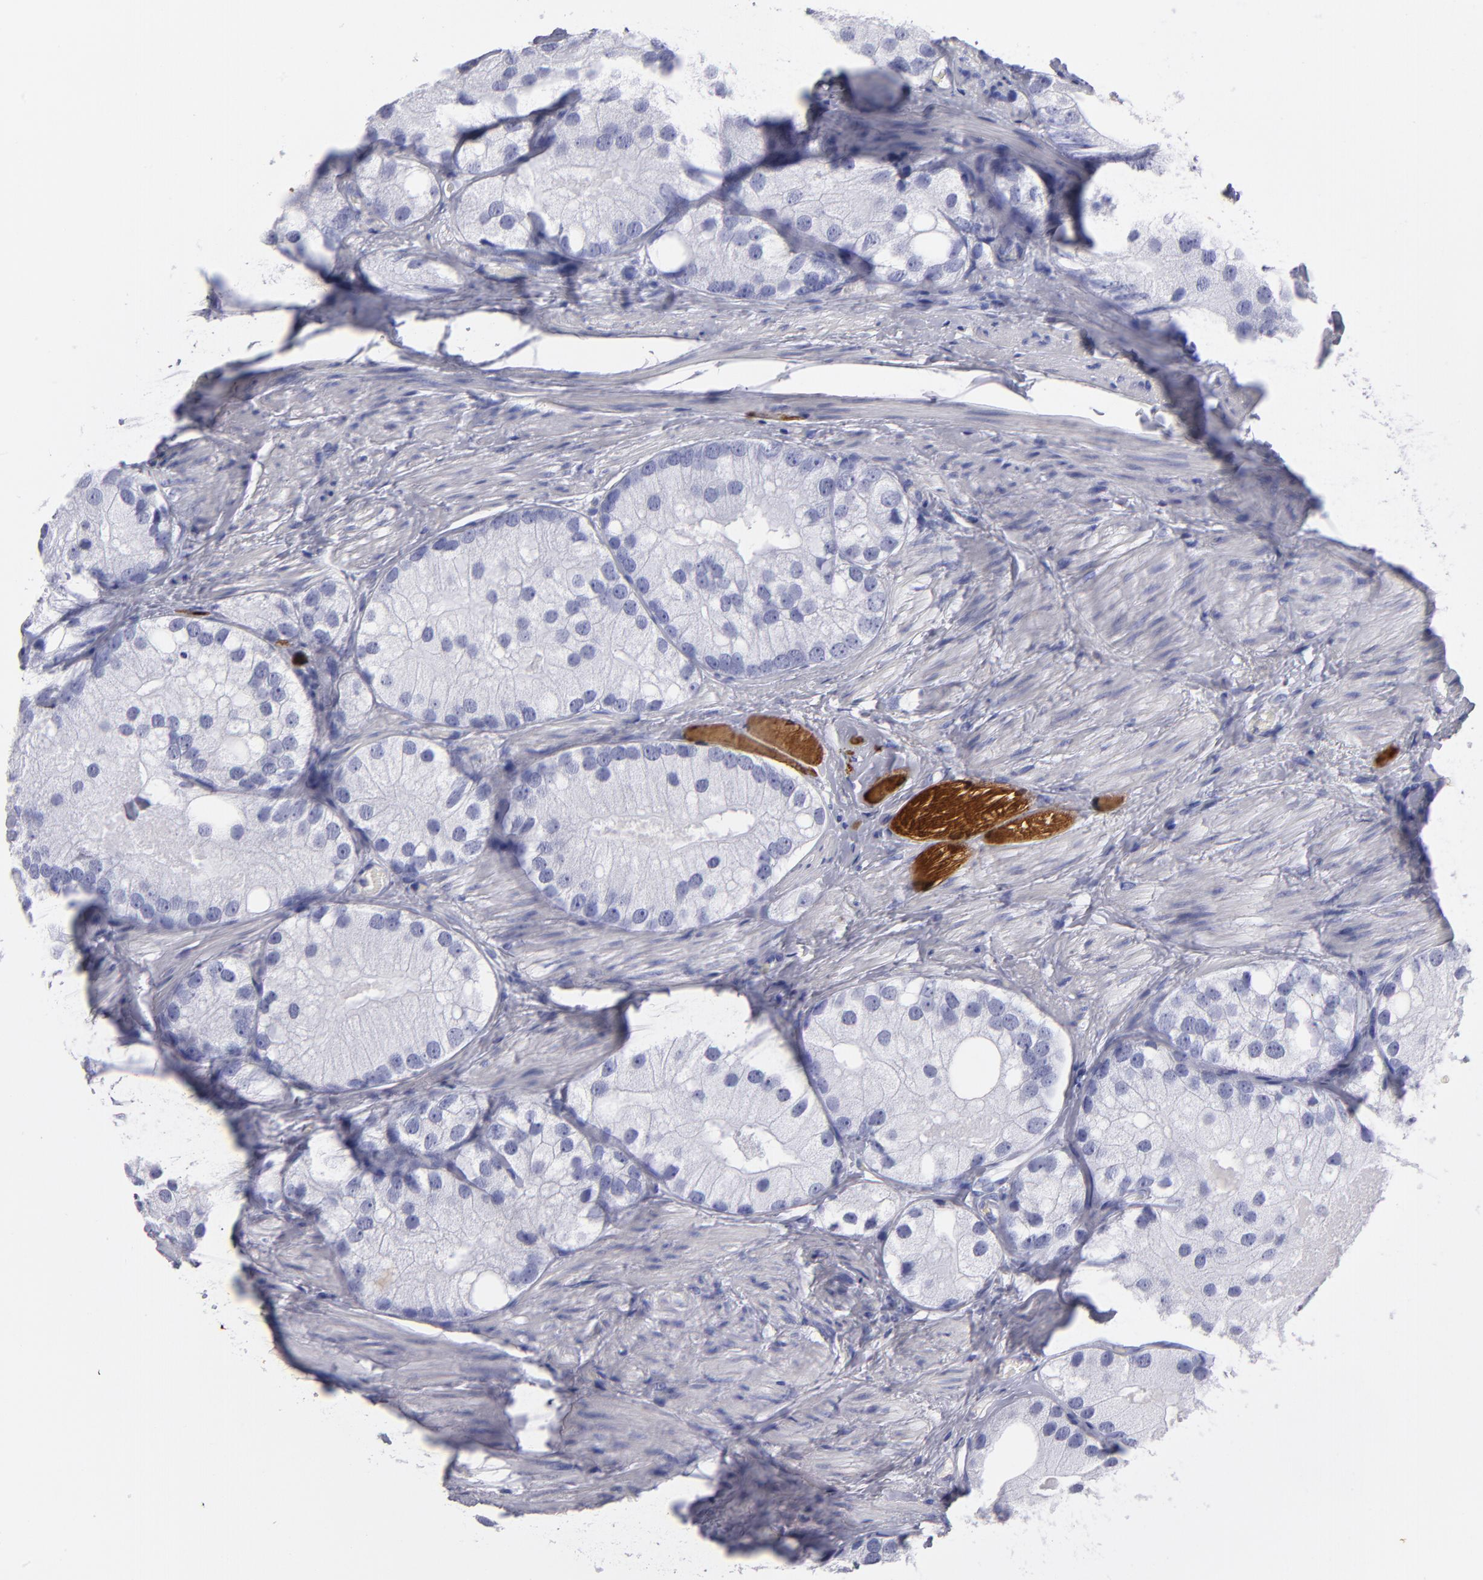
{"staining": {"intensity": "negative", "quantity": "none", "location": "none"}, "tissue": "prostate cancer", "cell_type": "Tumor cells", "image_type": "cancer", "snomed": [{"axis": "morphology", "description": "Adenocarcinoma, Low grade"}, {"axis": "topography", "description": "Prostate"}], "caption": "A high-resolution micrograph shows IHC staining of prostate cancer (adenocarcinoma (low-grade)), which exhibits no significant expression in tumor cells.", "gene": "MB", "patient": {"sex": "male", "age": 69}}